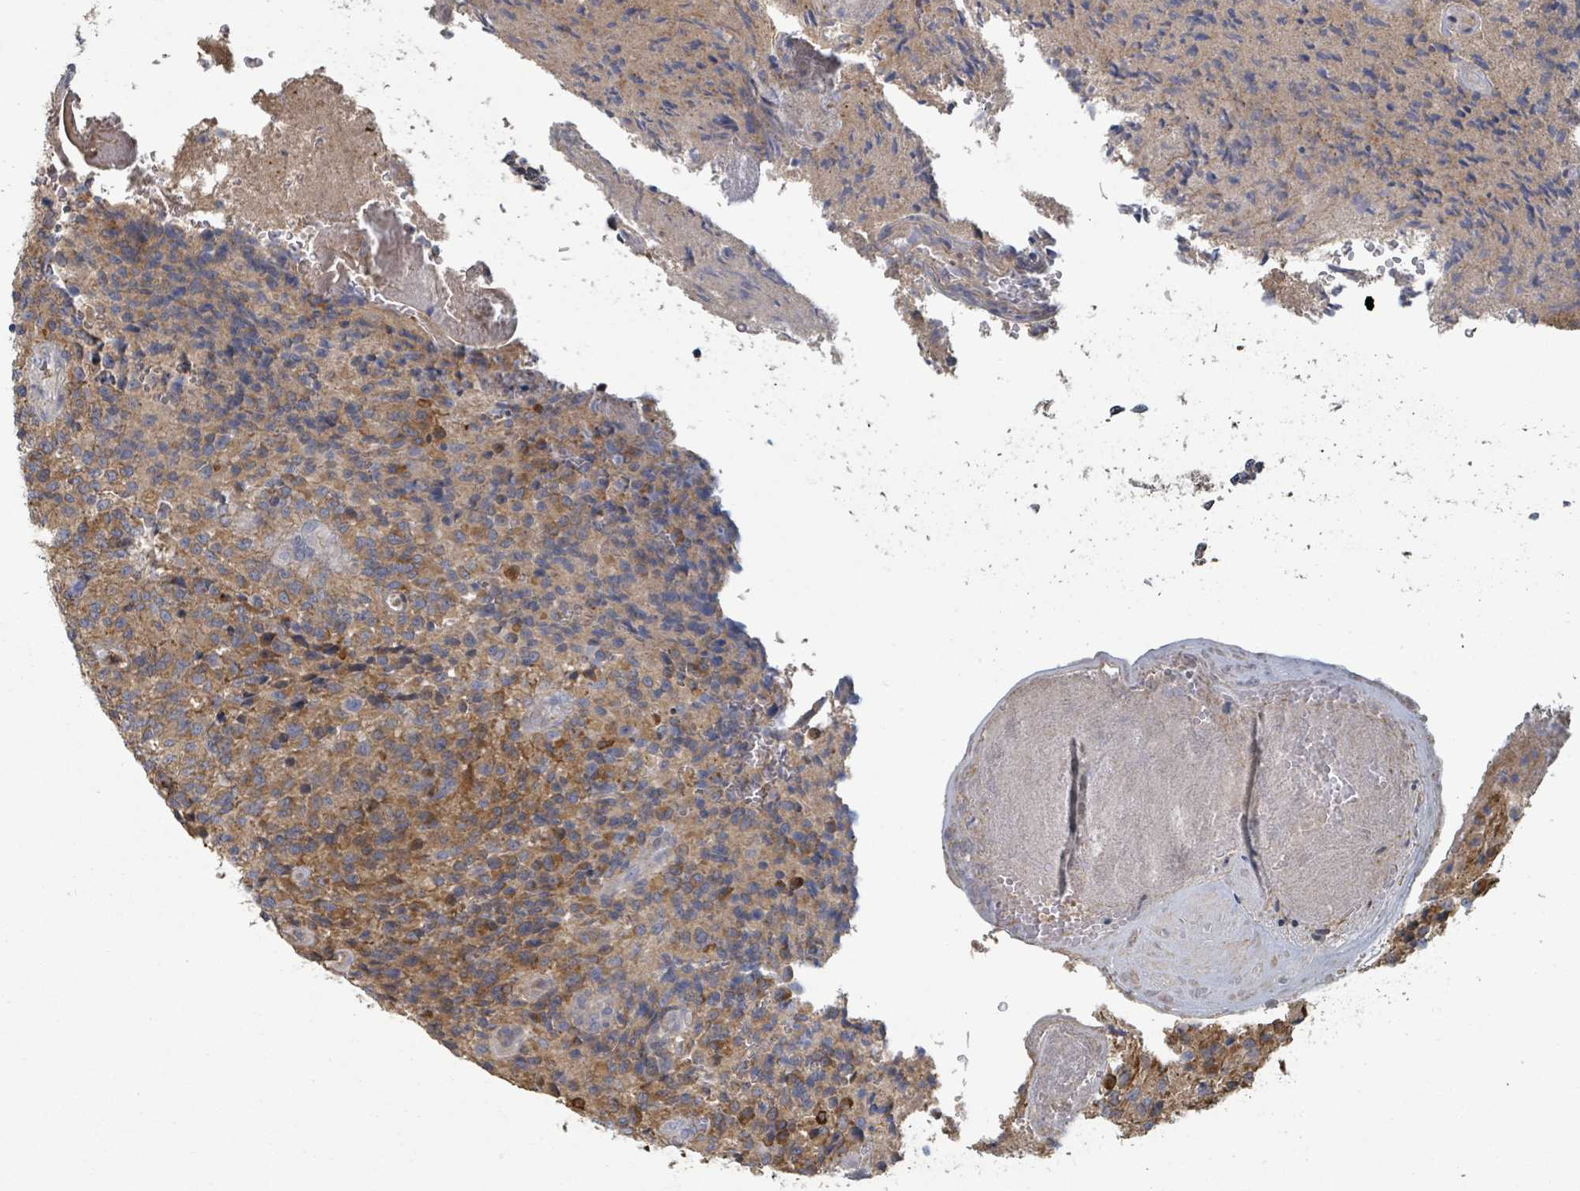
{"staining": {"intensity": "moderate", "quantity": "<25%", "location": "cytoplasmic/membranous"}, "tissue": "glioma", "cell_type": "Tumor cells", "image_type": "cancer", "snomed": [{"axis": "morphology", "description": "Normal tissue, NOS"}, {"axis": "morphology", "description": "Glioma, malignant, High grade"}, {"axis": "topography", "description": "Cerebral cortex"}], "caption": "Protein expression analysis of malignant glioma (high-grade) demonstrates moderate cytoplasmic/membranous positivity in approximately <25% of tumor cells.", "gene": "GABBR1", "patient": {"sex": "male", "age": 56}}